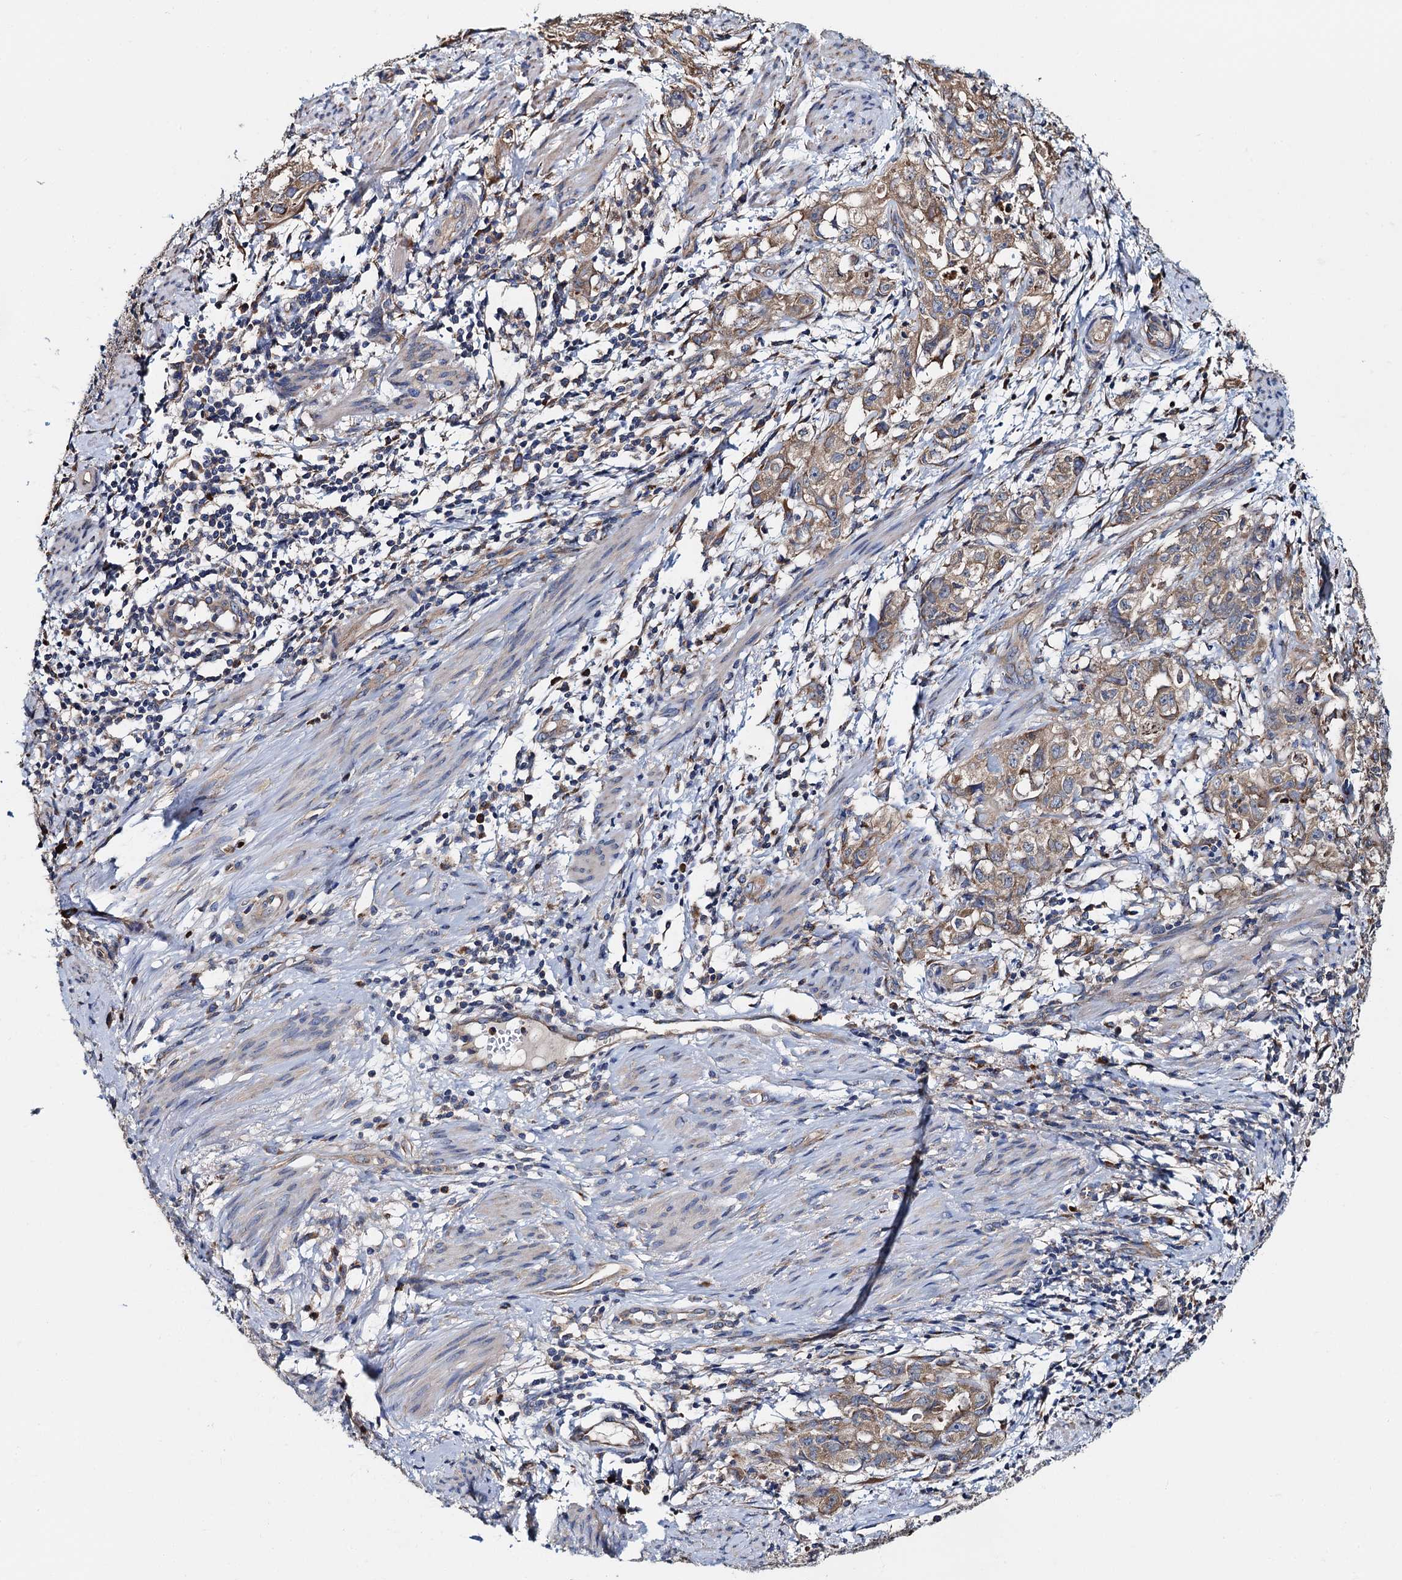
{"staining": {"intensity": "weak", "quantity": ">75%", "location": "cytoplasmic/membranous"}, "tissue": "endometrial cancer", "cell_type": "Tumor cells", "image_type": "cancer", "snomed": [{"axis": "morphology", "description": "Adenocarcinoma, NOS"}, {"axis": "topography", "description": "Endometrium"}], "caption": "Human endometrial adenocarcinoma stained with a protein marker exhibits weak staining in tumor cells.", "gene": "ADCY9", "patient": {"sex": "female", "age": 65}}